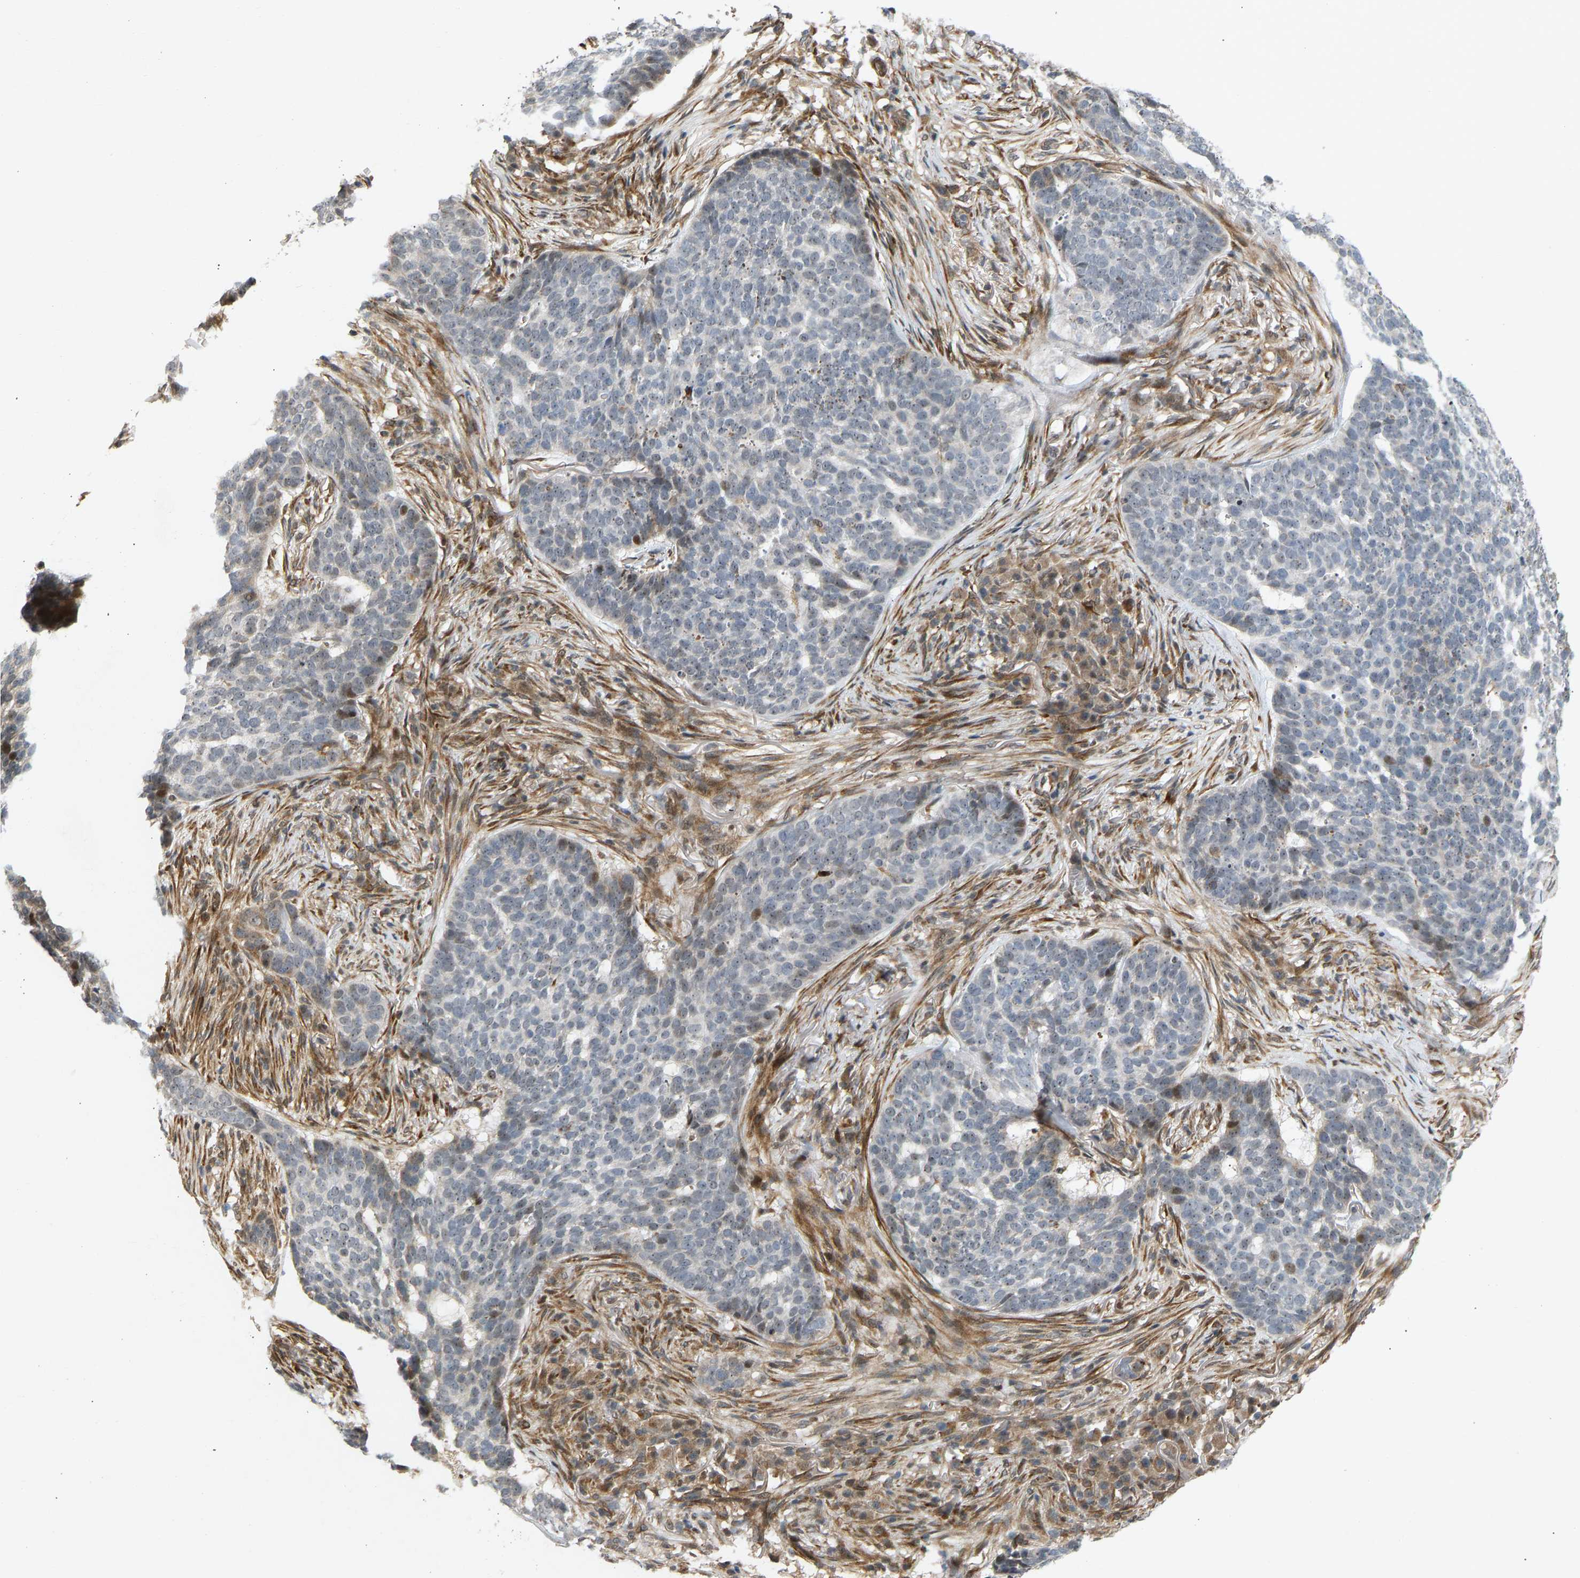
{"staining": {"intensity": "negative", "quantity": "none", "location": "none"}, "tissue": "skin cancer", "cell_type": "Tumor cells", "image_type": "cancer", "snomed": [{"axis": "morphology", "description": "Basal cell carcinoma"}, {"axis": "topography", "description": "Skin"}], "caption": "Skin cancer was stained to show a protein in brown. There is no significant positivity in tumor cells. (DAB (3,3'-diaminobenzidine) immunohistochemistry (IHC), high magnification).", "gene": "BAG1", "patient": {"sex": "male", "age": 85}}